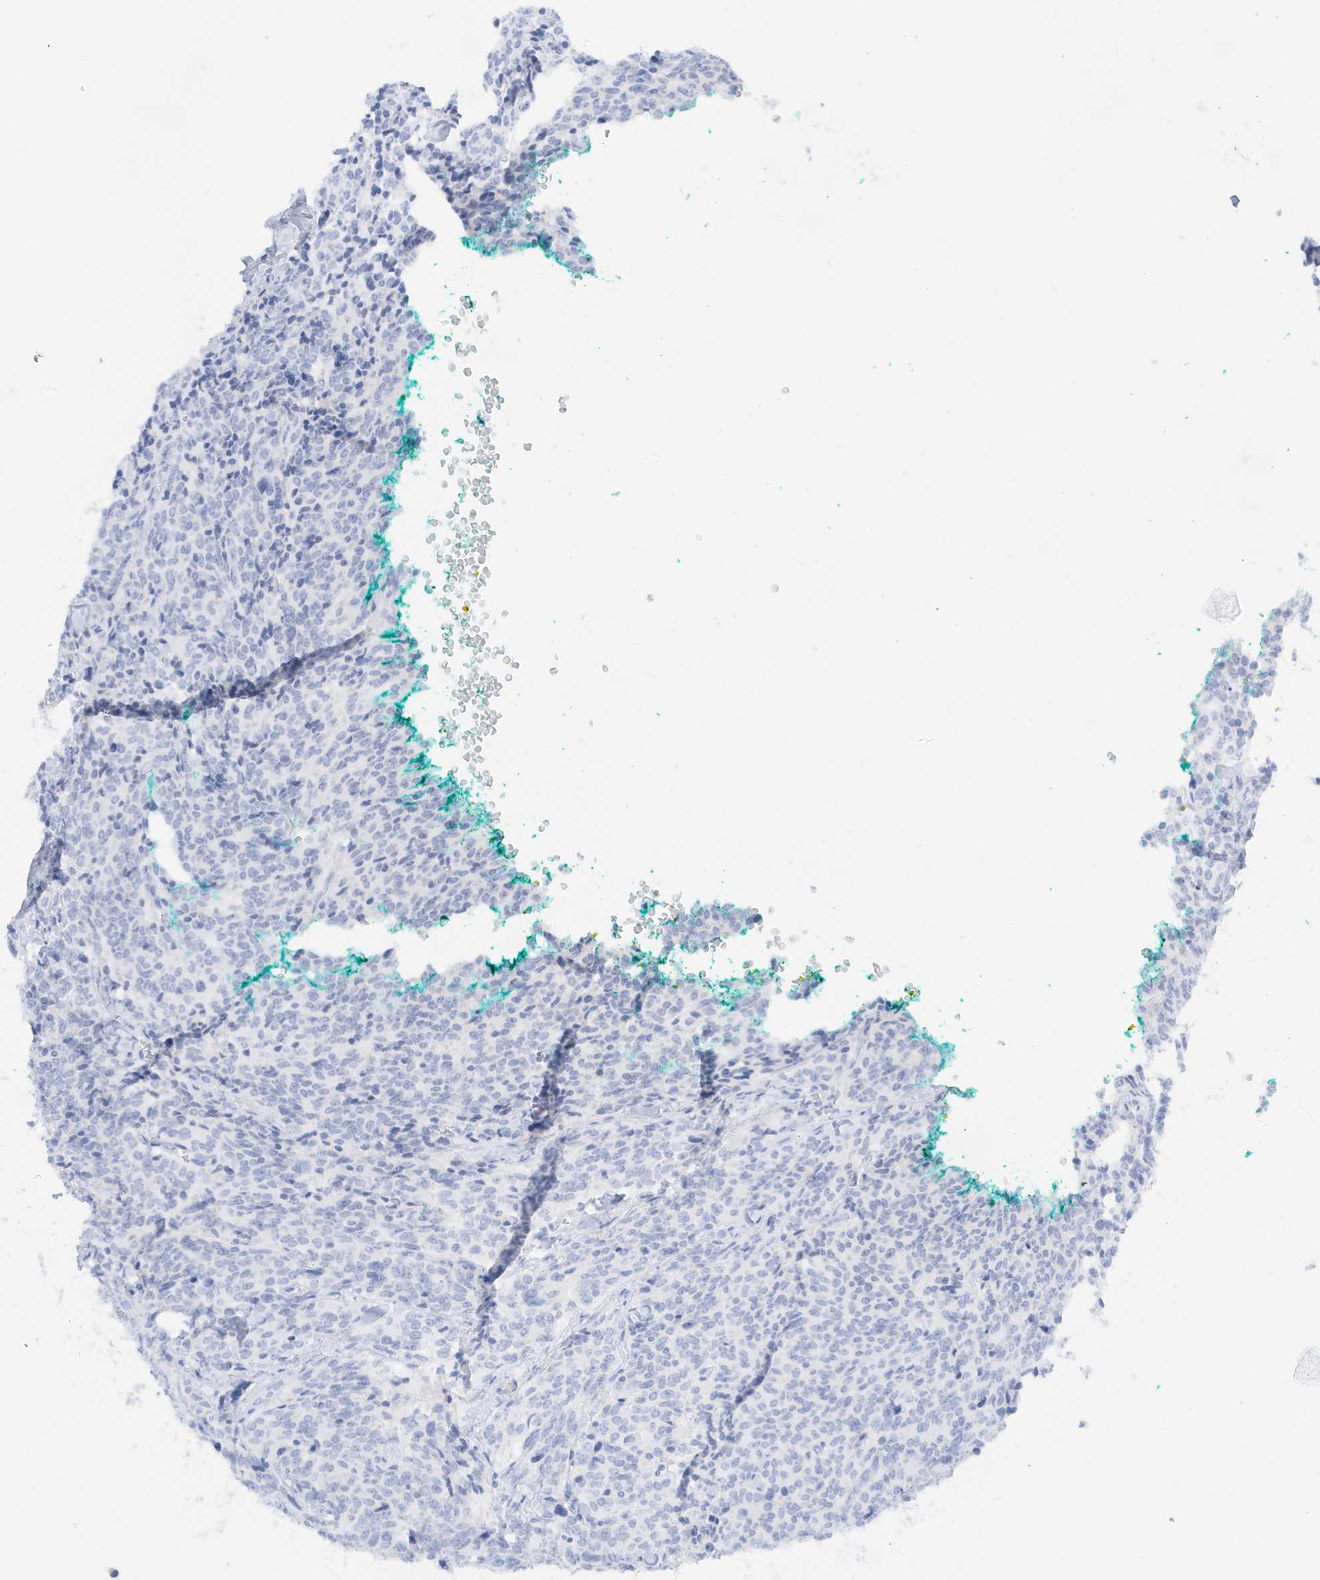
{"staining": {"intensity": "negative", "quantity": "none", "location": "none"}, "tissue": "carcinoid", "cell_type": "Tumor cells", "image_type": "cancer", "snomed": [{"axis": "morphology", "description": "Carcinoid, malignant, NOS"}, {"axis": "topography", "description": "Lung"}], "caption": "The micrograph reveals no significant expression in tumor cells of carcinoid (malignant). The staining is performed using DAB brown chromogen with nuclei counter-stained in using hematoxylin.", "gene": "SLC22A13", "patient": {"sex": "female", "age": 46}}